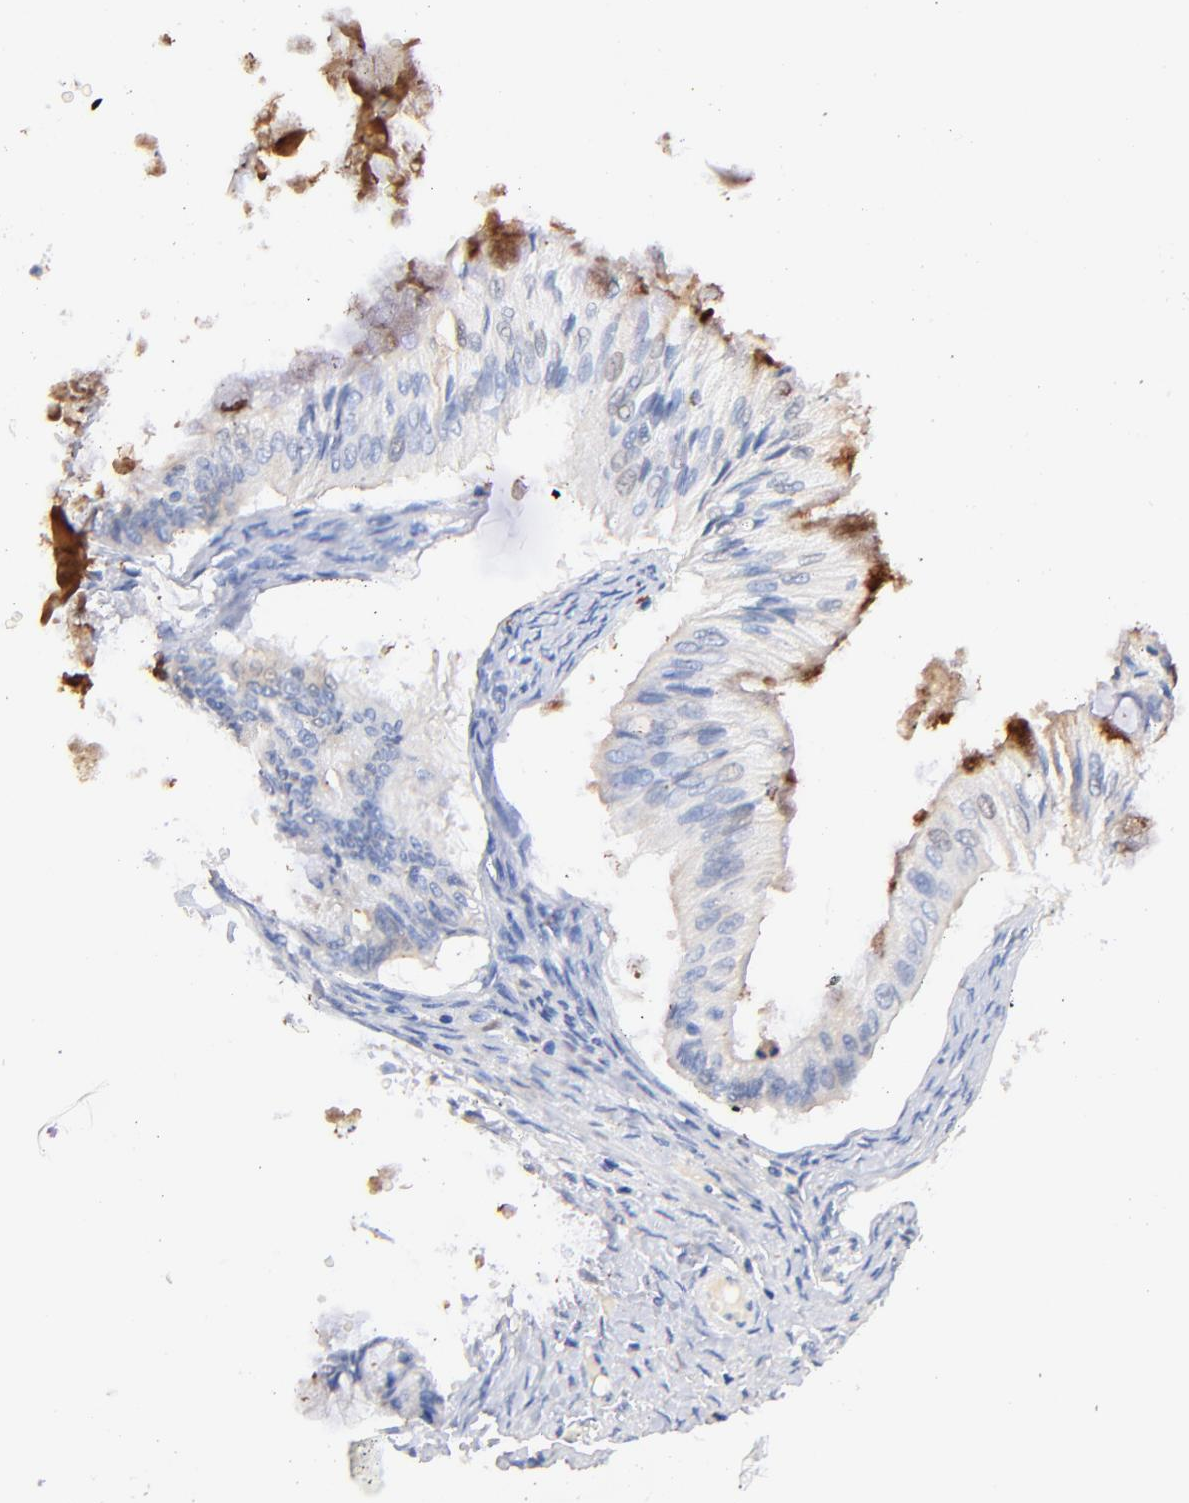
{"staining": {"intensity": "negative", "quantity": "none", "location": "none"}, "tissue": "ovarian cancer", "cell_type": "Tumor cells", "image_type": "cancer", "snomed": [{"axis": "morphology", "description": "Cystadenocarcinoma, mucinous, NOS"}, {"axis": "topography", "description": "Ovary"}], "caption": "Protein analysis of ovarian mucinous cystadenocarcinoma exhibits no significant staining in tumor cells.", "gene": "IGLV7-43", "patient": {"sex": "female", "age": 57}}